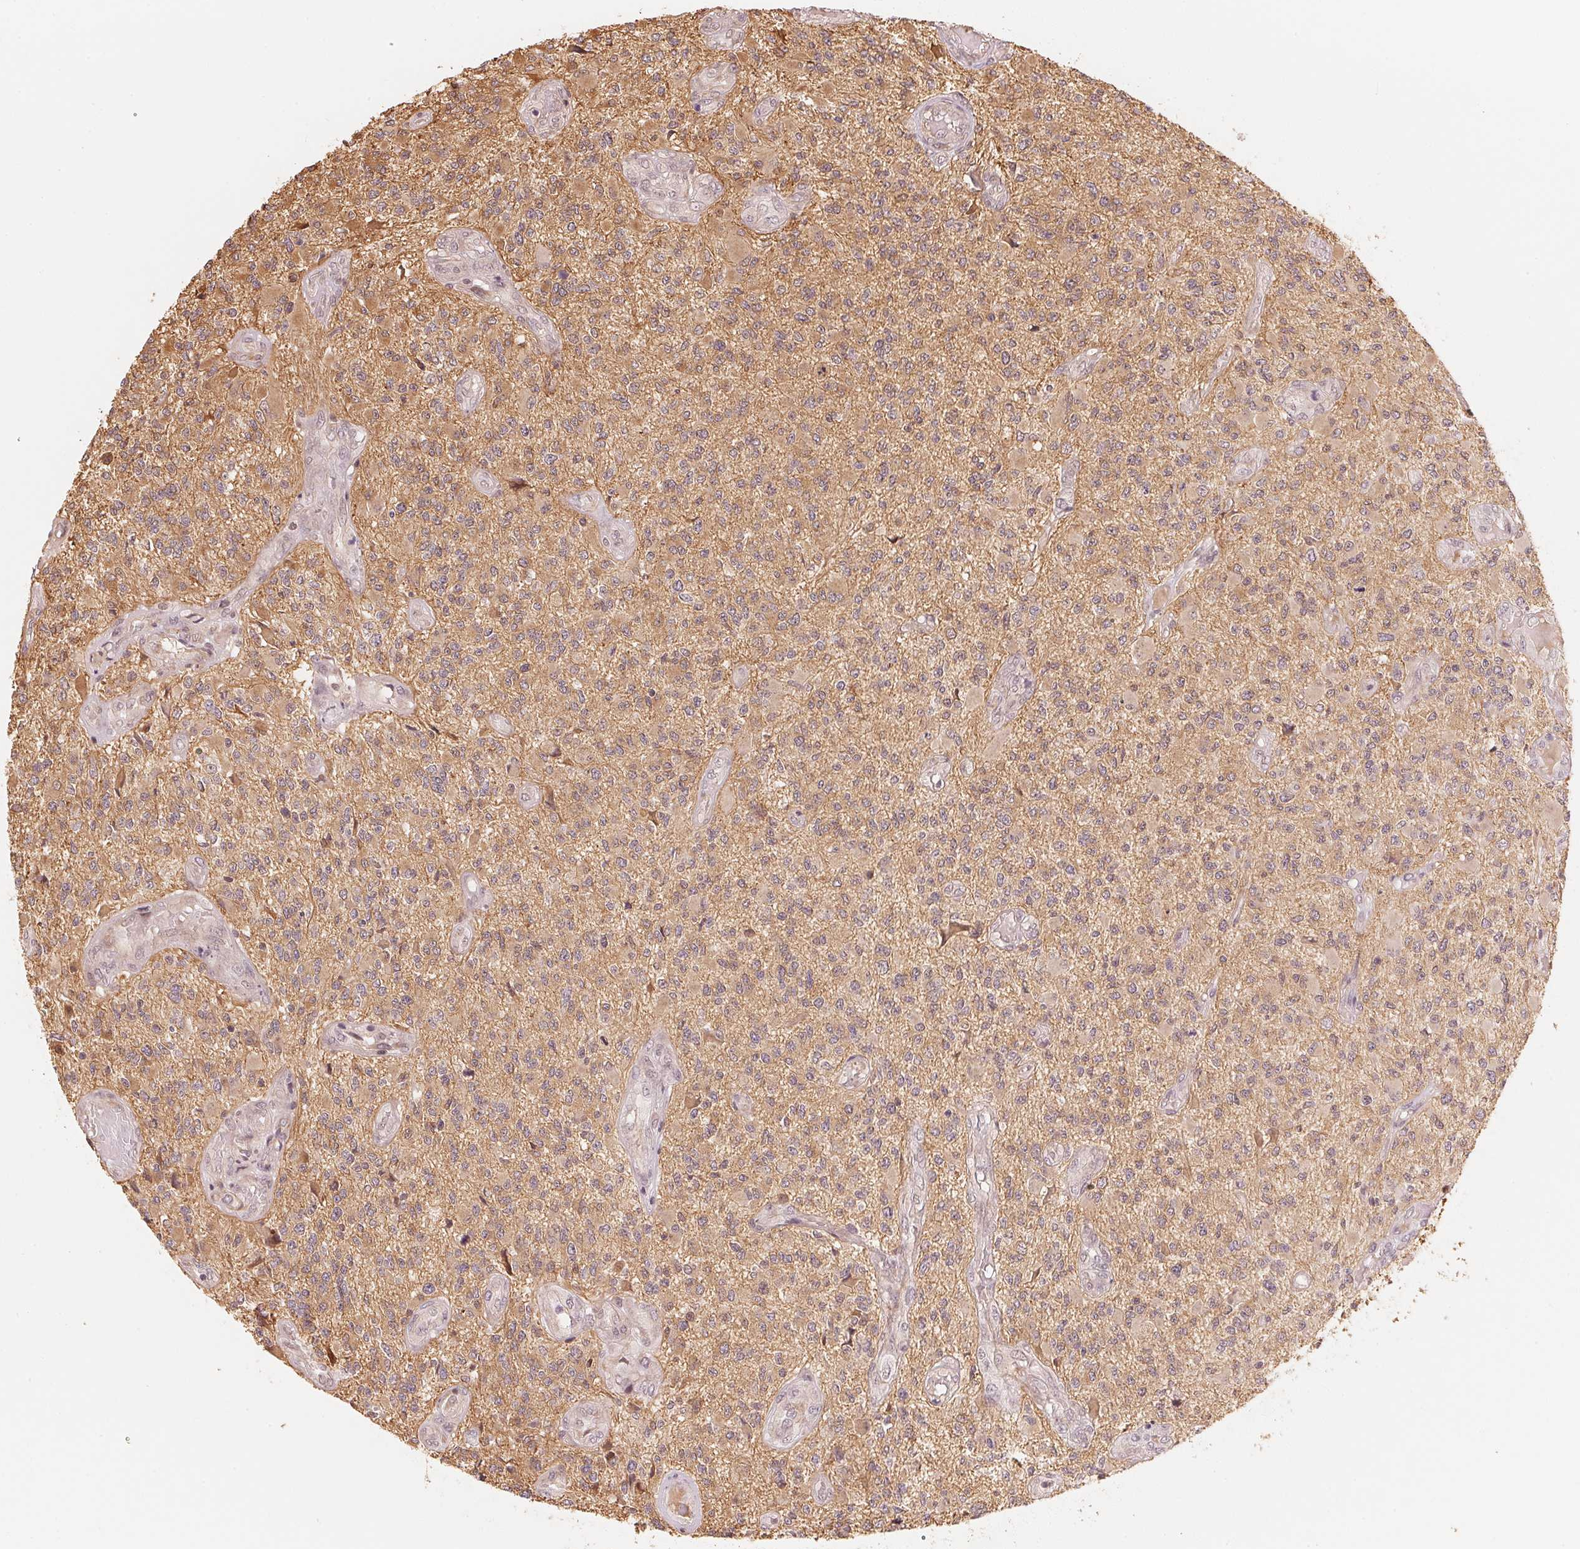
{"staining": {"intensity": "weak", "quantity": ">75%", "location": "cytoplasmic/membranous"}, "tissue": "glioma", "cell_type": "Tumor cells", "image_type": "cancer", "snomed": [{"axis": "morphology", "description": "Glioma, malignant, High grade"}, {"axis": "topography", "description": "Brain"}], "caption": "Immunohistochemistry (IHC) of malignant high-grade glioma shows low levels of weak cytoplasmic/membranous positivity in about >75% of tumor cells. (Stains: DAB (3,3'-diaminobenzidine) in brown, nuclei in blue, Microscopy: brightfield microscopy at high magnification).", "gene": "PRKN", "patient": {"sex": "female", "age": 63}}